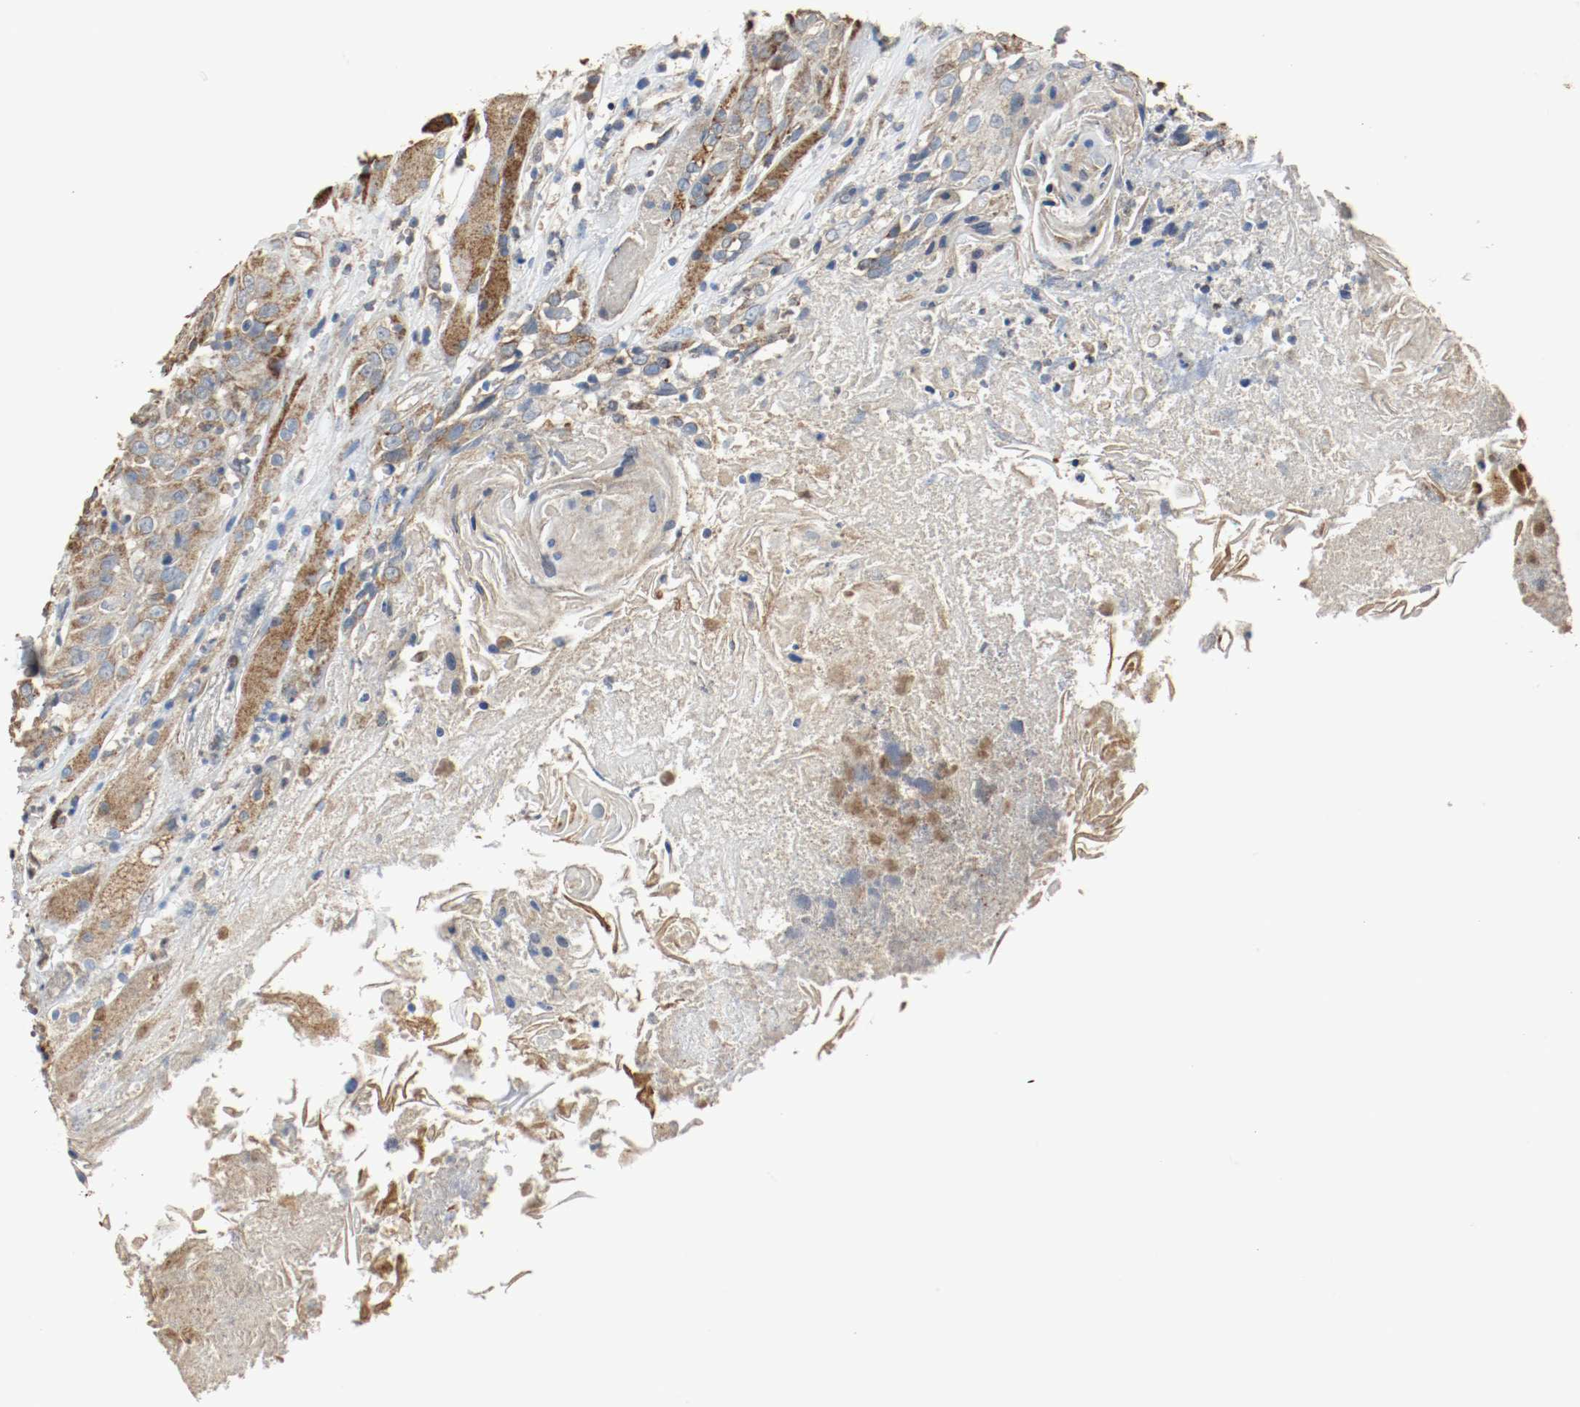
{"staining": {"intensity": "strong", "quantity": "25%-75%", "location": "cytoplasmic/membranous"}, "tissue": "head and neck cancer", "cell_type": "Tumor cells", "image_type": "cancer", "snomed": [{"axis": "morphology", "description": "Squamous cell carcinoma, NOS"}, {"axis": "topography", "description": "Head-Neck"}], "caption": "Protein expression analysis of head and neck cancer exhibits strong cytoplasmic/membranous positivity in approximately 25%-75% of tumor cells. The protein of interest is stained brown, and the nuclei are stained in blue (DAB (3,3'-diaminobenzidine) IHC with brightfield microscopy, high magnification).", "gene": "ALDH4A1", "patient": {"sex": "female", "age": 84}}